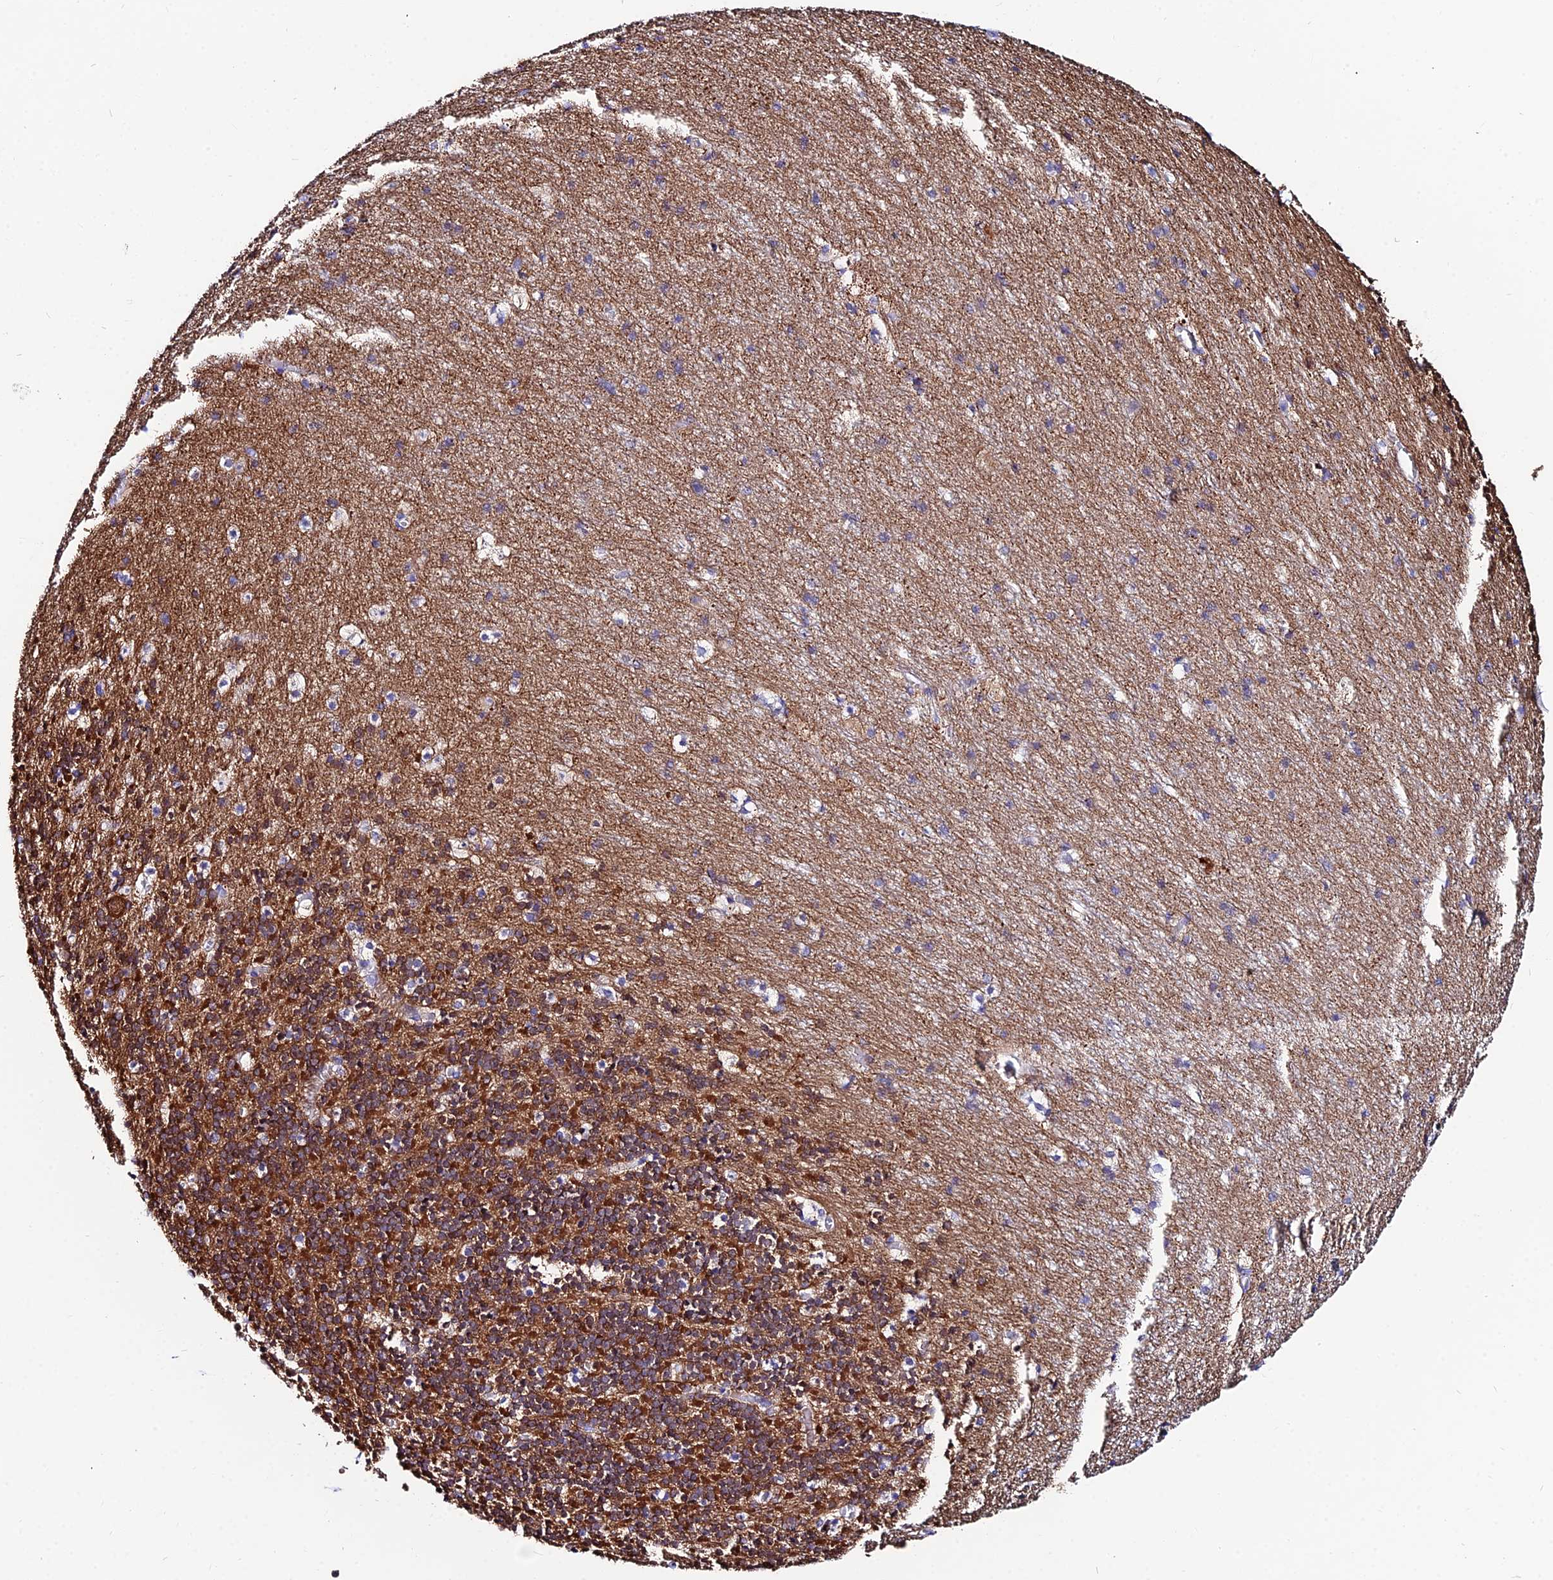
{"staining": {"intensity": "strong", "quantity": "25%-75%", "location": "cytoplasmic/membranous"}, "tissue": "cerebellum", "cell_type": "Cells in granular layer", "image_type": "normal", "snomed": [{"axis": "morphology", "description": "Normal tissue, NOS"}, {"axis": "topography", "description": "Cerebellum"}], "caption": "A high-resolution histopathology image shows immunohistochemistry (IHC) staining of normal cerebellum, which displays strong cytoplasmic/membranous expression in about 25%-75% of cells in granular layer. Nuclei are stained in blue.", "gene": "CEP41", "patient": {"sex": "male", "age": 45}}